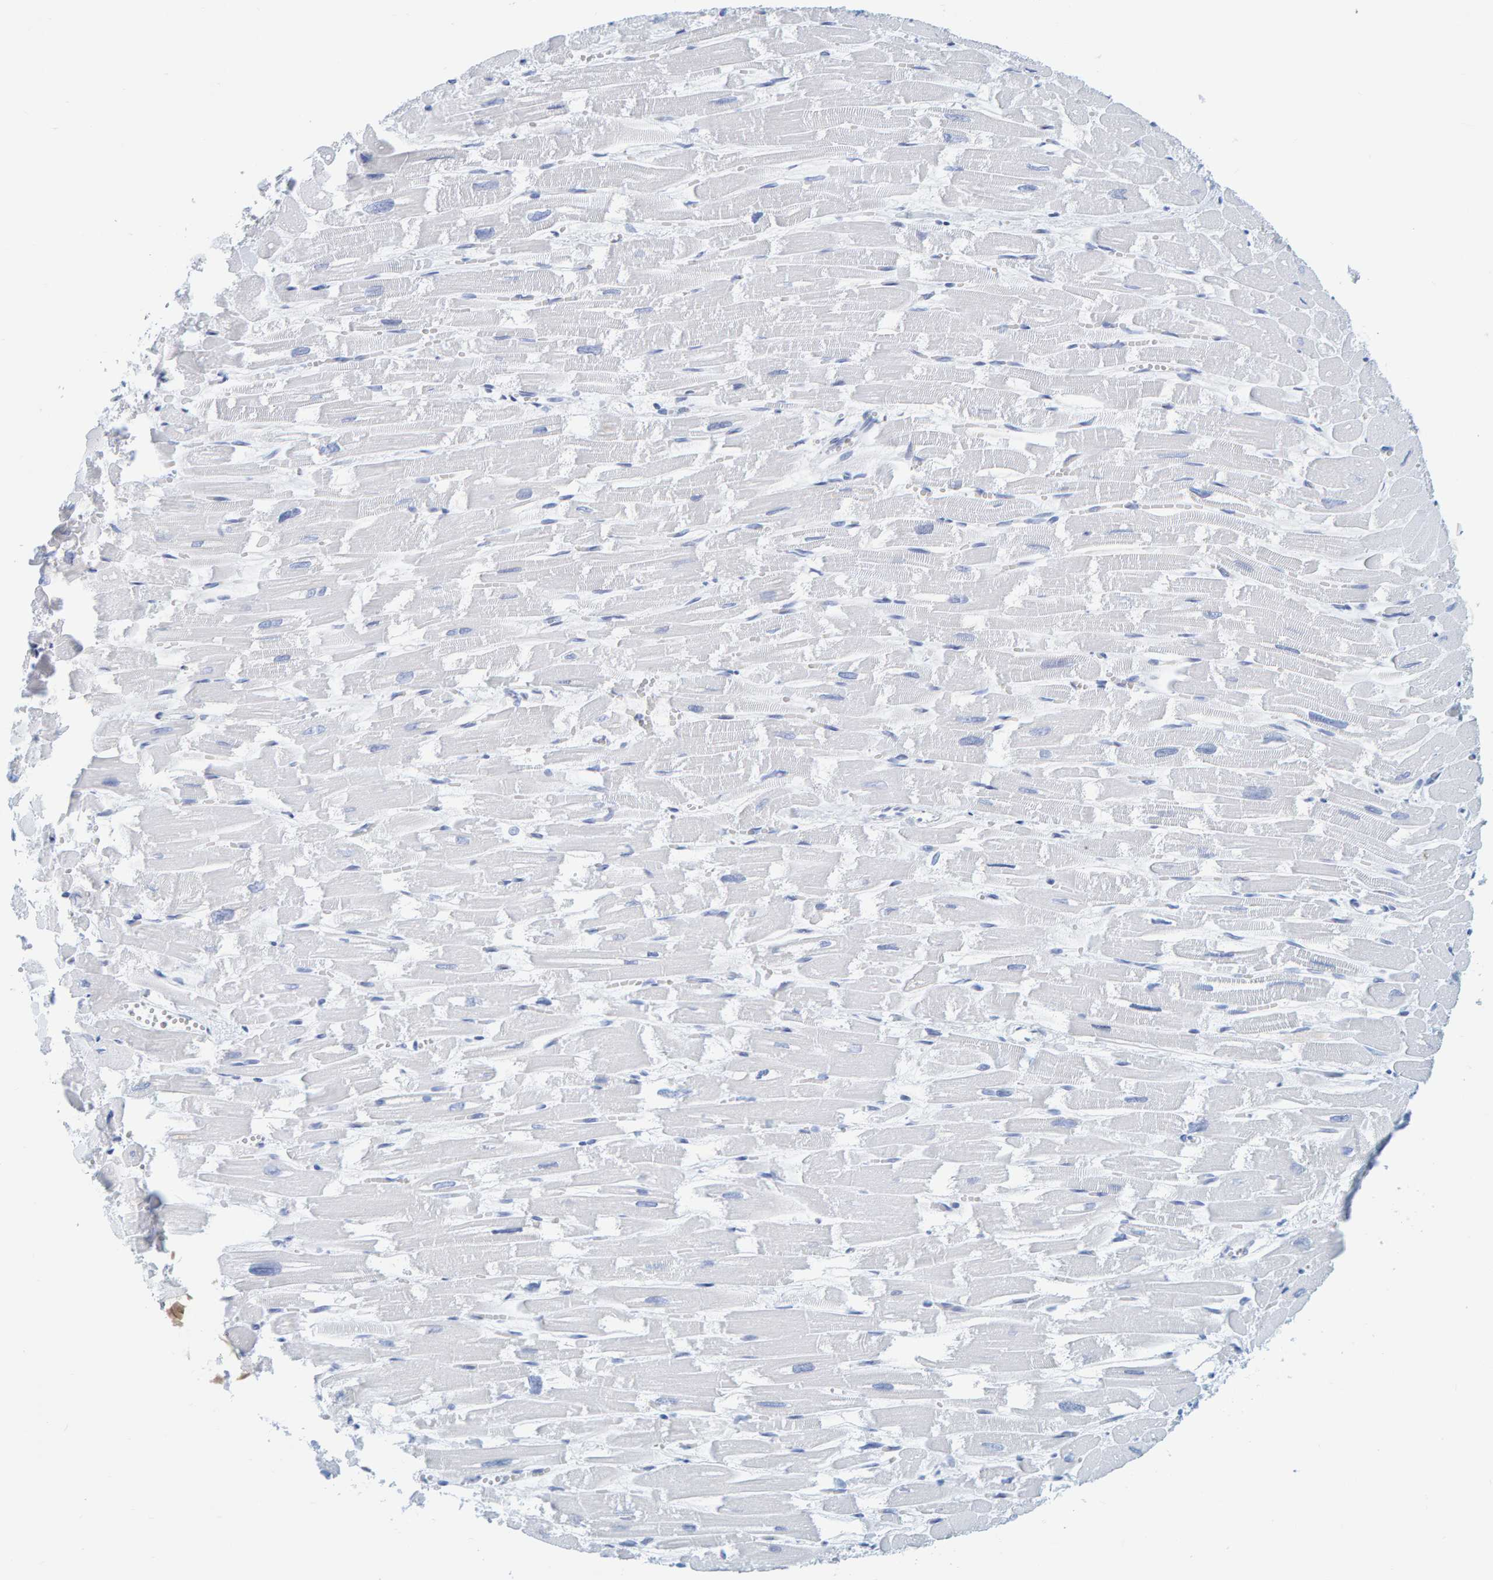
{"staining": {"intensity": "negative", "quantity": "none", "location": "none"}, "tissue": "heart muscle", "cell_type": "Cardiomyocytes", "image_type": "normal", "snomed": [{"axis": "morphology", "description": "Normal tissue, NOS"}, {"axis": "topography", "description": "Heart"}], "caption": "This photomicrograph is of normal heart muscle stained with immunohistochemistry to label a protein in brown with the nuclei are counter-stained blue. There is no expression in cardiomyocytes.", "gene": "SFTPC", "patient": {"sex": "male", "age": 54}}